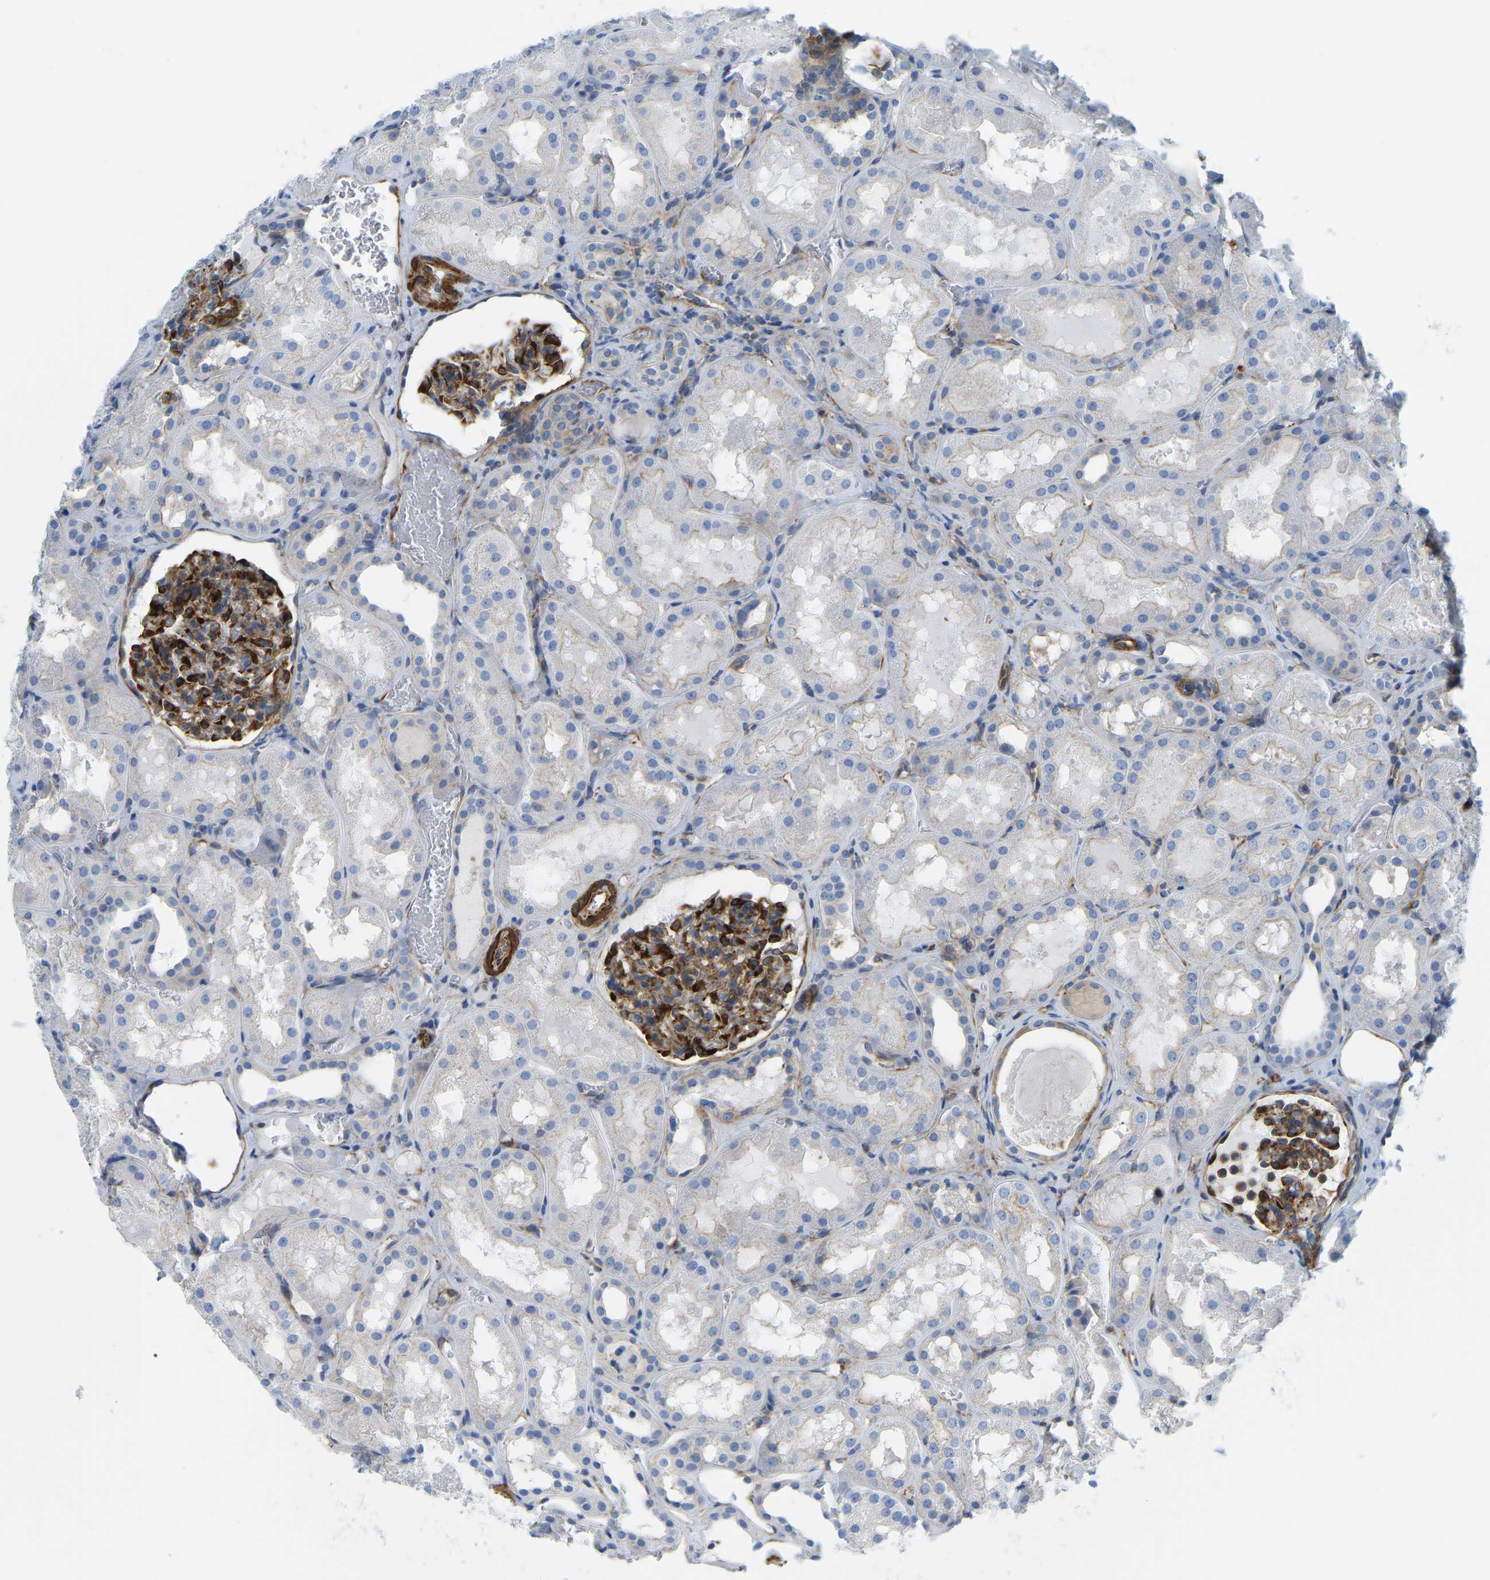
{"staining": {"intensity": "strong", "quantity": ">75%", "location": "cytoplasmic/membranous"}, "tissue": "kidney", "cell_type": "Cells in glomeruli", "image_type": "normal", "snomed": [{"axis": "morphology", "description": "Normal tissue, NOS"}, {"axis": "topography", "description": "Kidney"}, {"axis": "topography", "description": "Urinary bladder"}], "caption": "Human kidney stained for a protein (brown) reveals strong cytoplasmic/membranous positive expression in approximately >75% of cells in glomeruli.", "gene": "MYL3", "patient": {"sex": "male", "age": 16}}